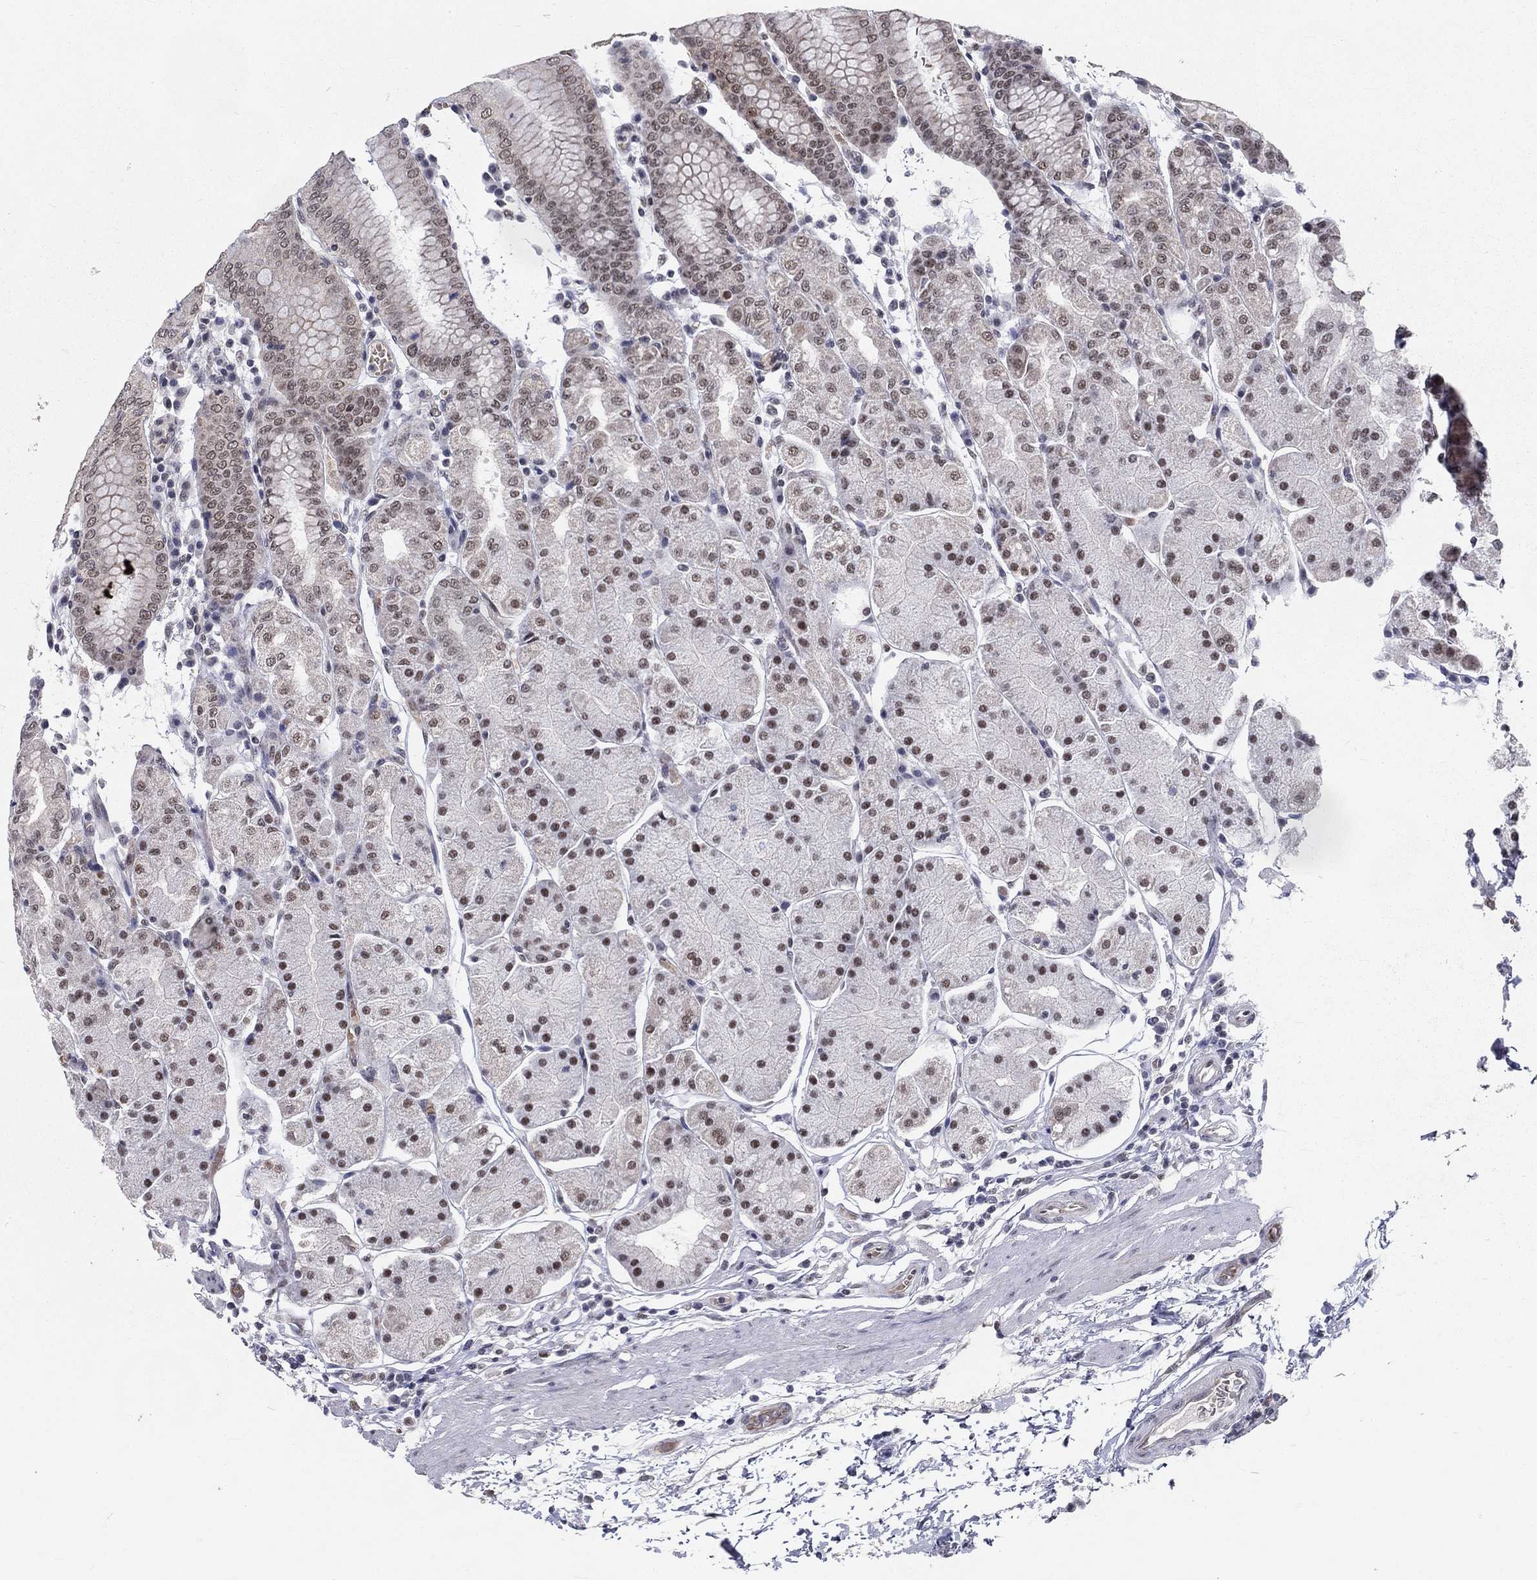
{"staining": {"intensity": "moderate", "quantity": "25%-75%", "location": "nuclear"}, "tissue": "stomach", "cell_type": "Glandular cells", "image_type": "normal", "snomed": [{"axis": "morphology", "description": "Normal tissue, NOS"}, {"axis": "topography", "description": "Stomach"}], "caption": "This micrograph shows immunohistochemistry staining of benign stomach, with medium moderate nuclear expression in about 25%-75% of glandular cells.", "gene": "ZBED1", "patient": {"sex": "male", "age": 54}}